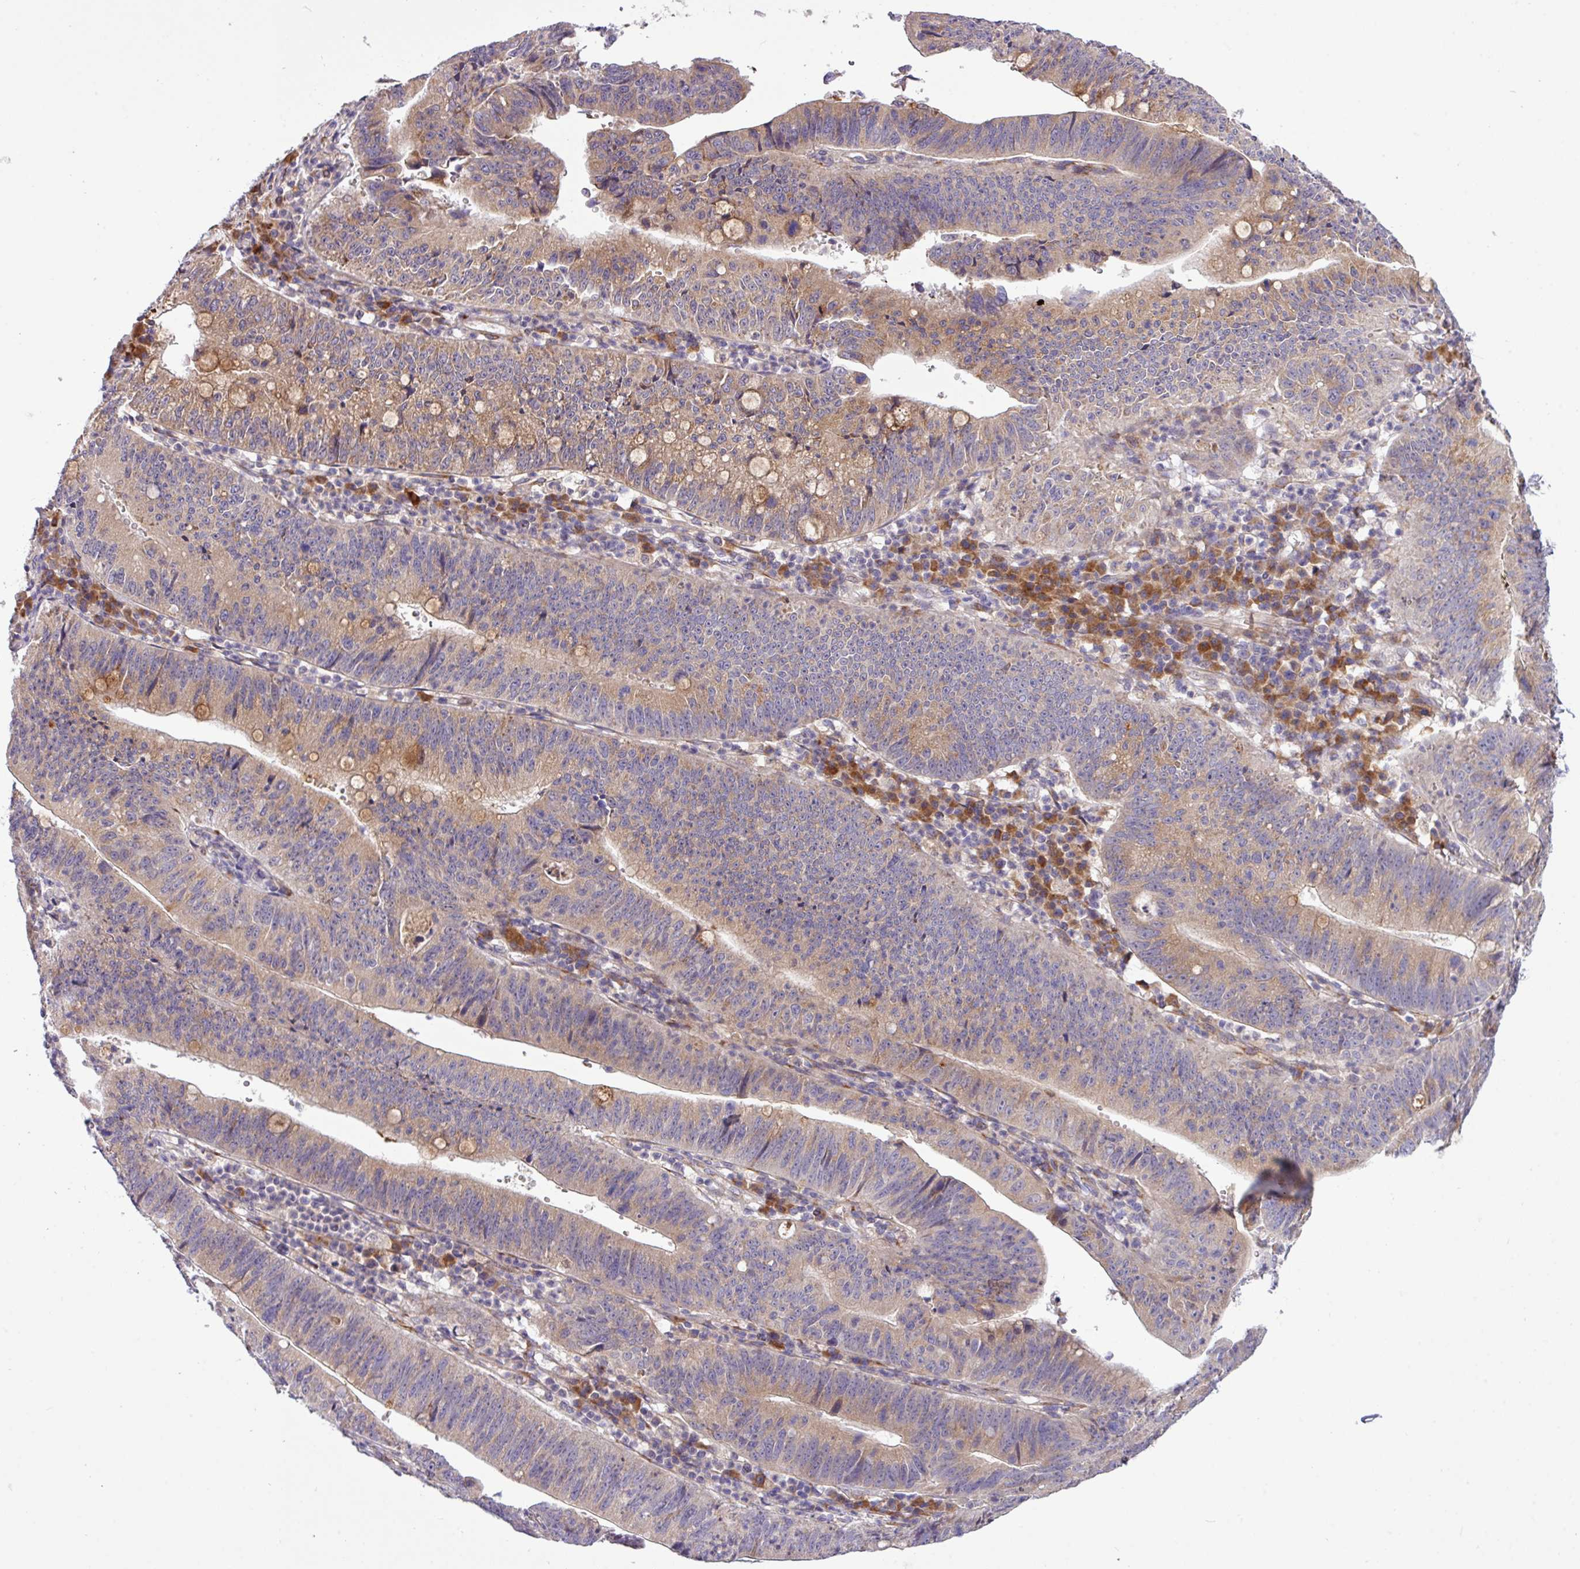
{"staining": {"intensity": "moderate", "quantity": "25%-75%", "location": "cytoplasmic/membranous"}, "tissue": "stomach cancer", "cell_type": "Tumor cells", "image_type": "cancer", "snomed": [{"axis": "morphology", "description": "Adenocarcinoma, NOS"}, {"axis": "topography", "description": "Stomach"}], "caption": "Adenocarcinoma (stomach) stained with immunohistochemistry shows moderate cytoplasmic/membranous expression in about 25%-75% of tumor cells.", "gene": "TM2D2", "patient": {"sex": "male", "age": 59}}